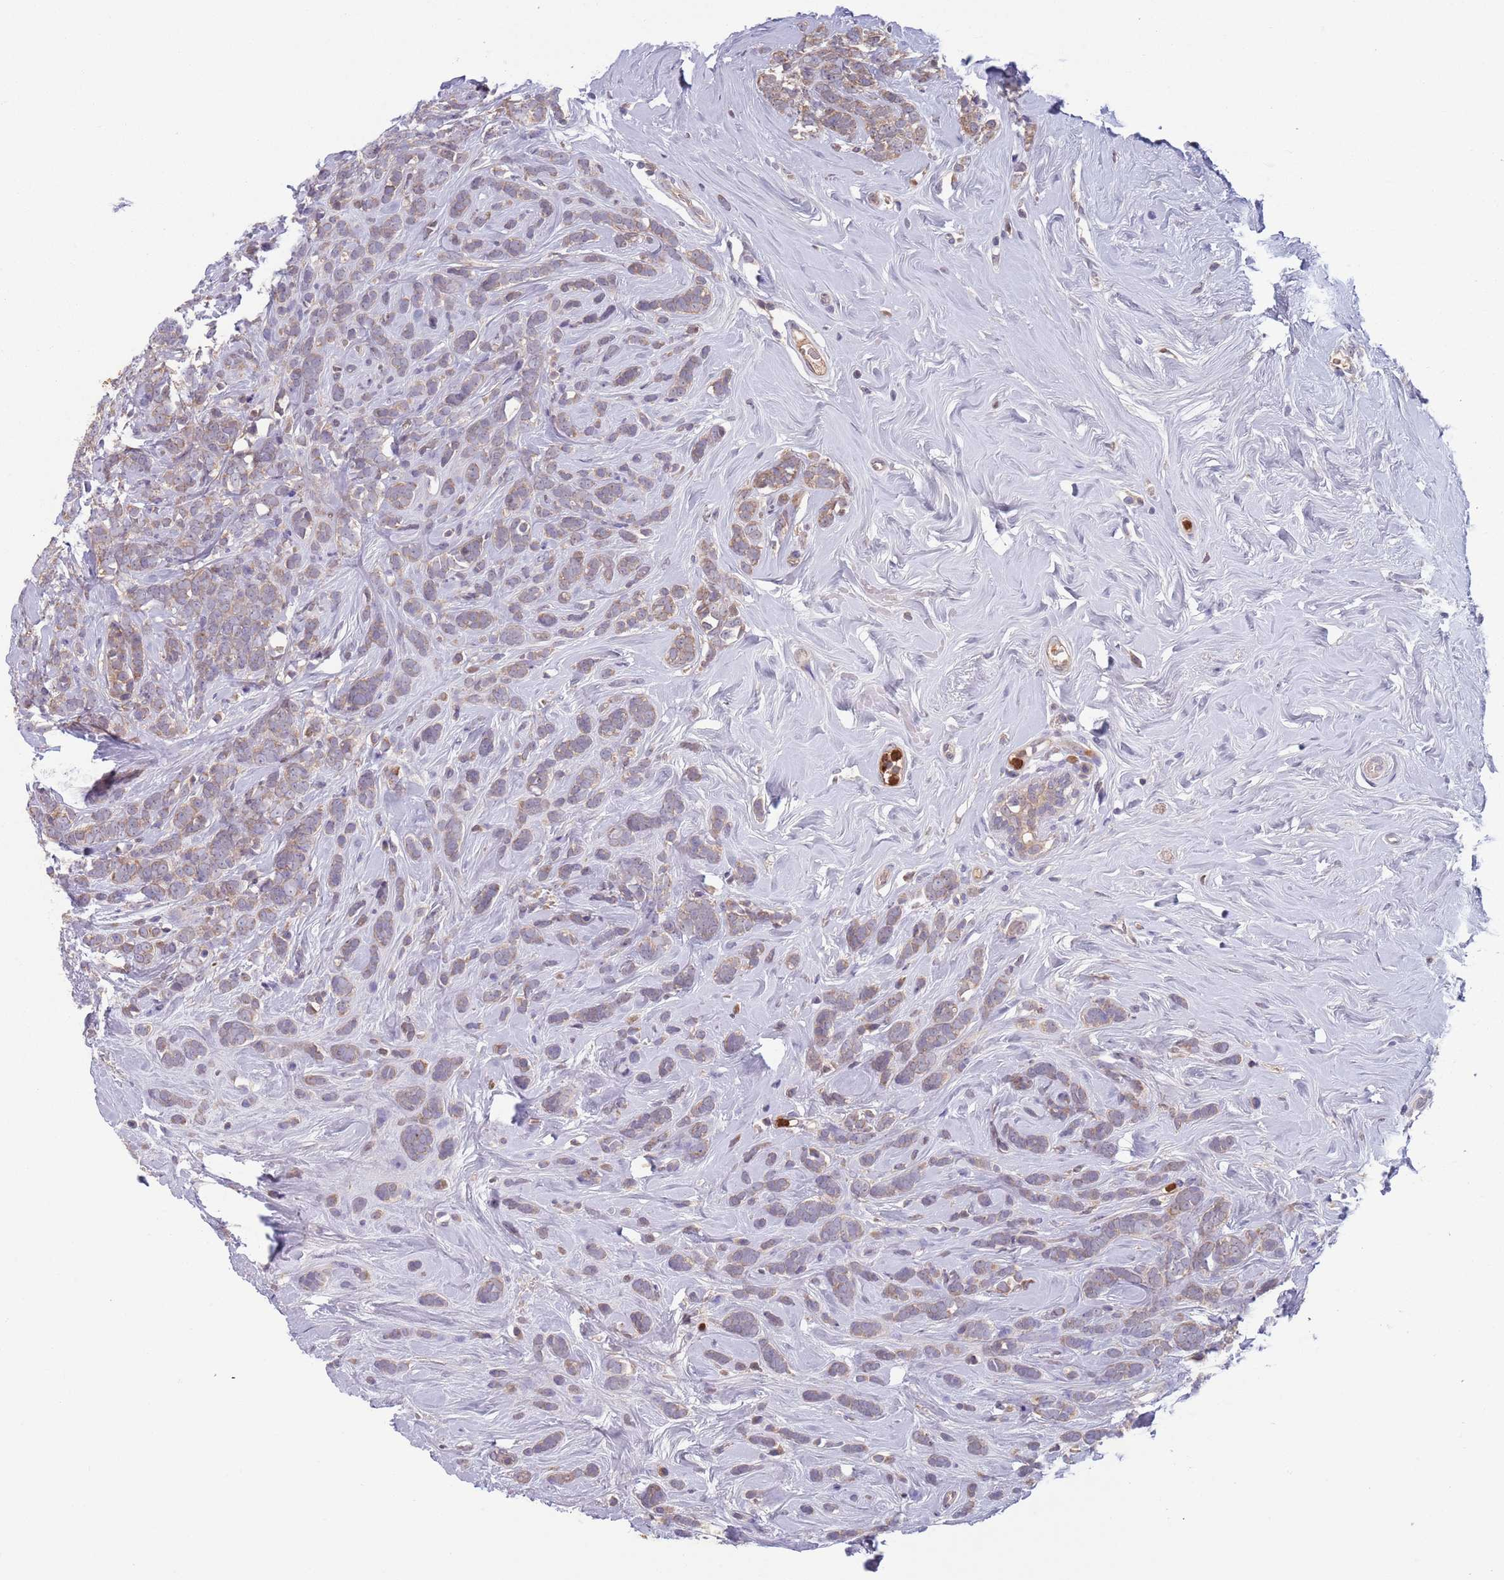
{"staining": {"intensity": "moderate", "quantity": ">75%", "location": "cytoplasmic/membranous"}, "tissue": "breast cancer", "cell_type": "Tumor cells", "image_type": "cancer", "snomed": [{"axis": "morphology", "description": "Lobular carcinoma"}, {"axis": "topography", "description": "Breast"}], "caption": "Breast lobular carcinoma stained for a protein (brown) exhibits moderate cytoplasmic/membranous positive staining in approximately >75% of tumor cells.", "gene": "TYW1", "patient": {"sex": "female", "age": 58}}